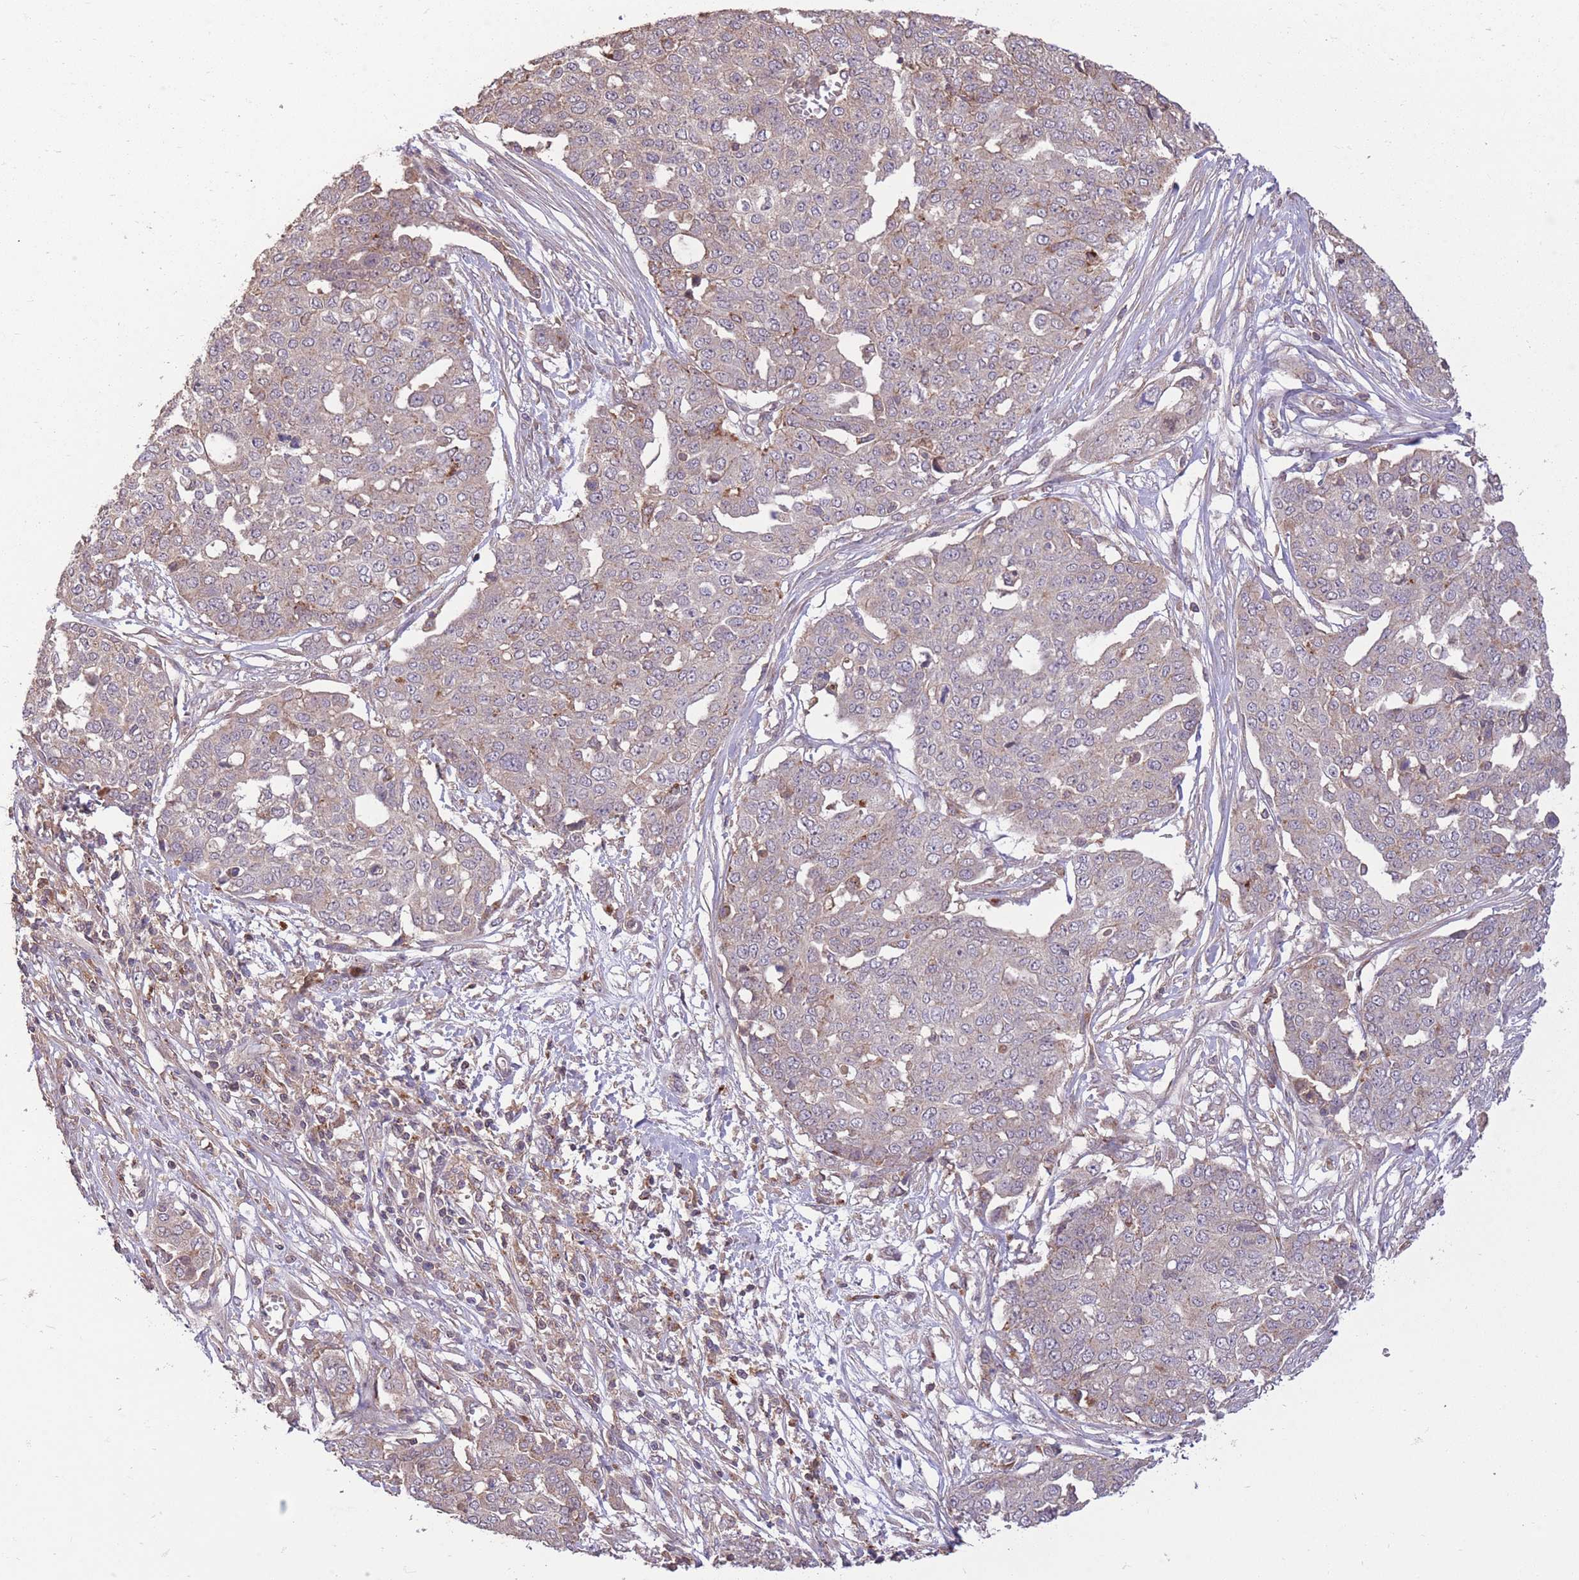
{"staining": {"intensity": "weak", "quantity": "<25%", "location": "cytoplasmic/membranous"}, "tissue": "ovarian cancer", "cell_type": "Tumor cells", "image_type": "cancer", "snomed": [{"axis": "morphology", "description": "Cystadenocarcinoma, serous, NOS"}, {"axis": "topography", "description": "Soft tissue"}, {"axis": "topography", "description": "Ovary"}], "caption": "Histopathology image shows no significant protein staining in tumor cells of serous cystadenocarcinoma (ovarian).", "gene": "POLR3F", "patient": {"sex": "female", "age": 57}}